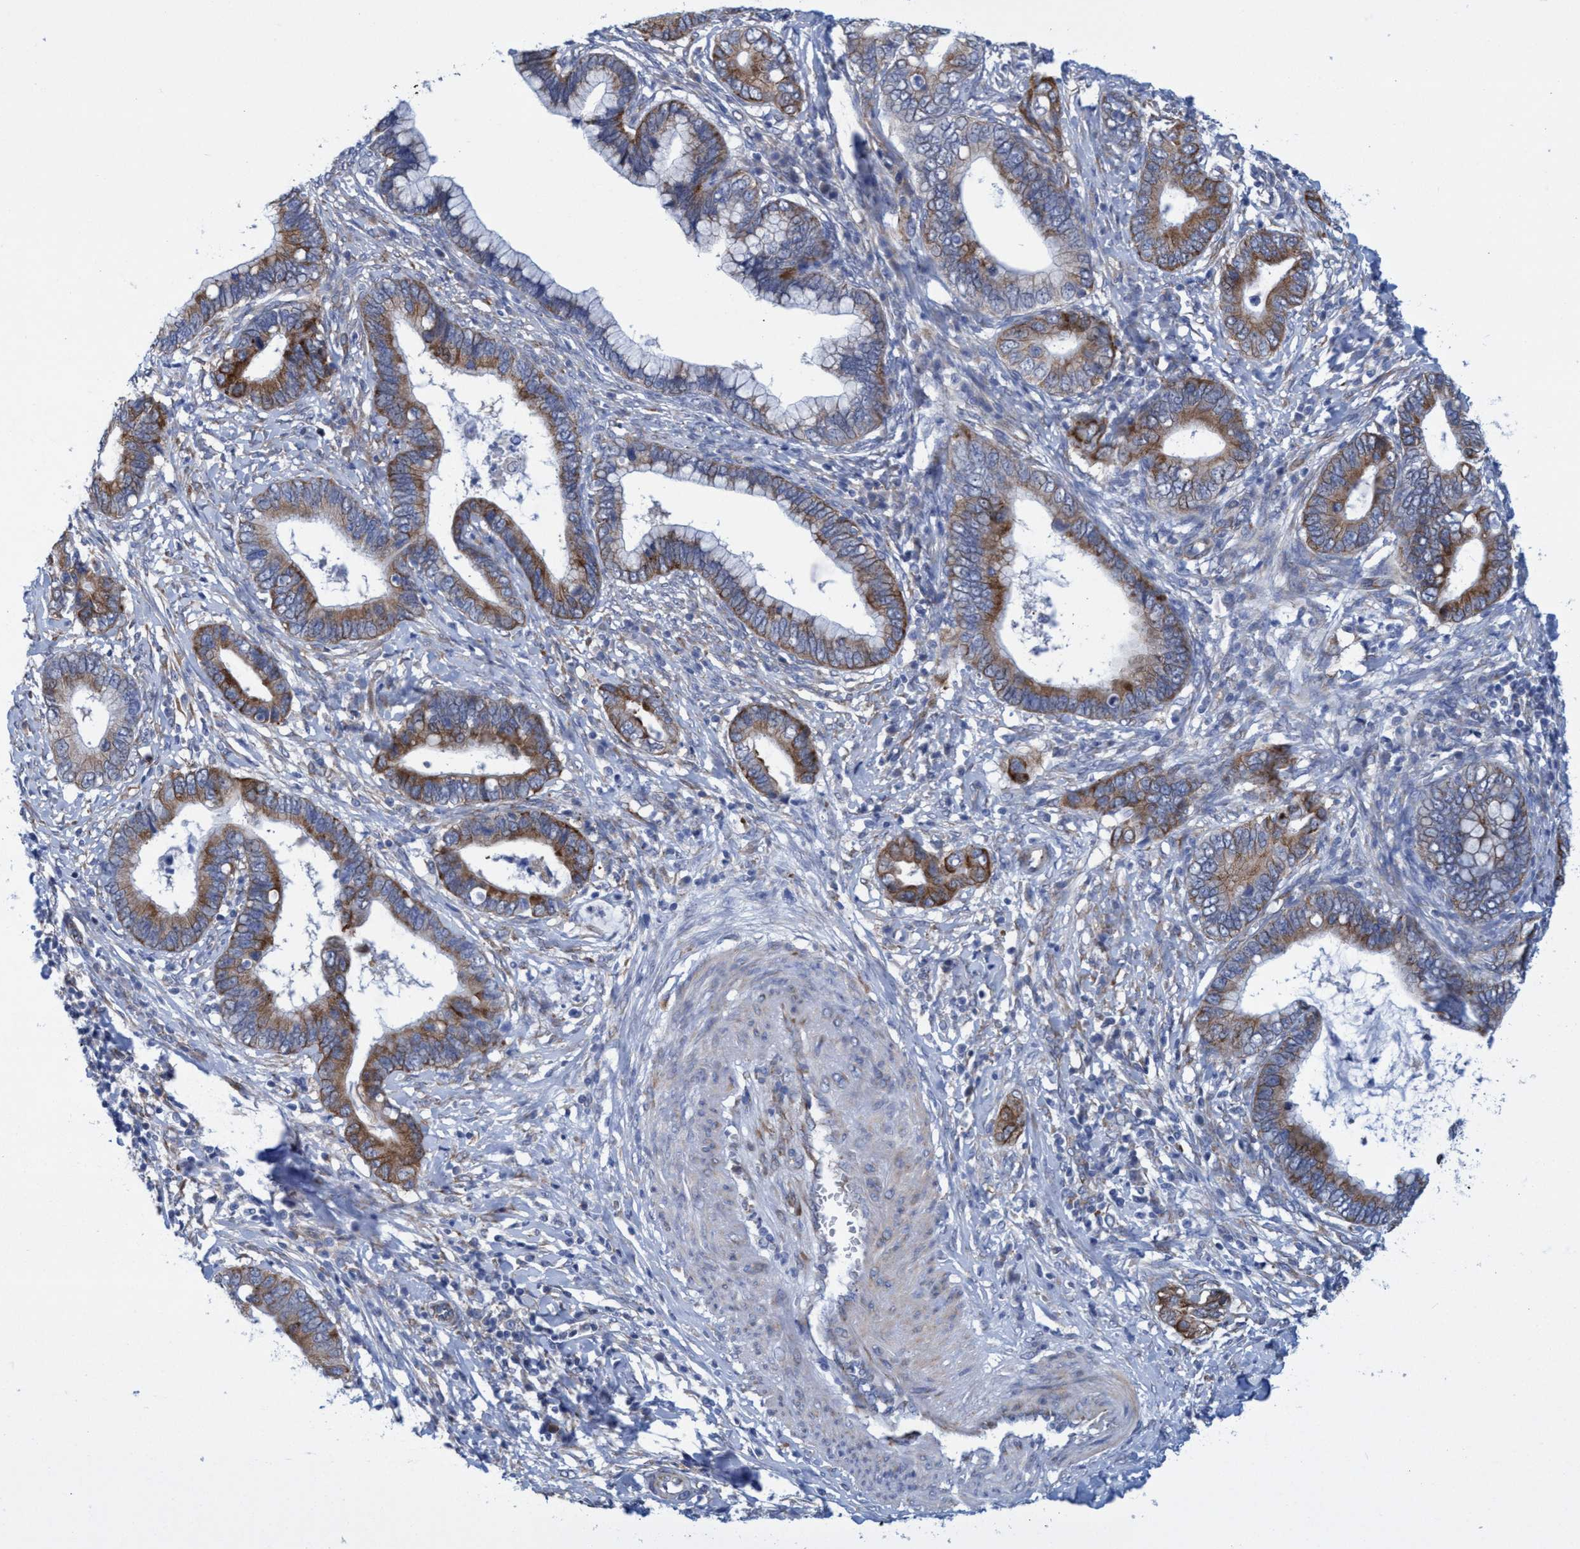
{"staining": {"intensity": "moderate", "quantity": ">75%", "location": "cytoplasmic/membranous"}, "tissue": "cervical cancer", "cell_type": "Tumor cells", "image_type": "cancer", "snomed": [{"axis": "morphology", "description": "Adenocarcinoma, NOS"}, {"axis": "topography", "description": "Cervix"}], "caption": "Cervical cancer (adenocarcinoma) stained with IHC exhibits moderate cytoplasmic/membranous staining in about >75% of tumor cells. Immunohistochemistry (ihc) stains the protein of interest in brown and the nuclei are stained blue.", "gene": "R3HCC1", "patient": {"sex": "female", "age": 44}}